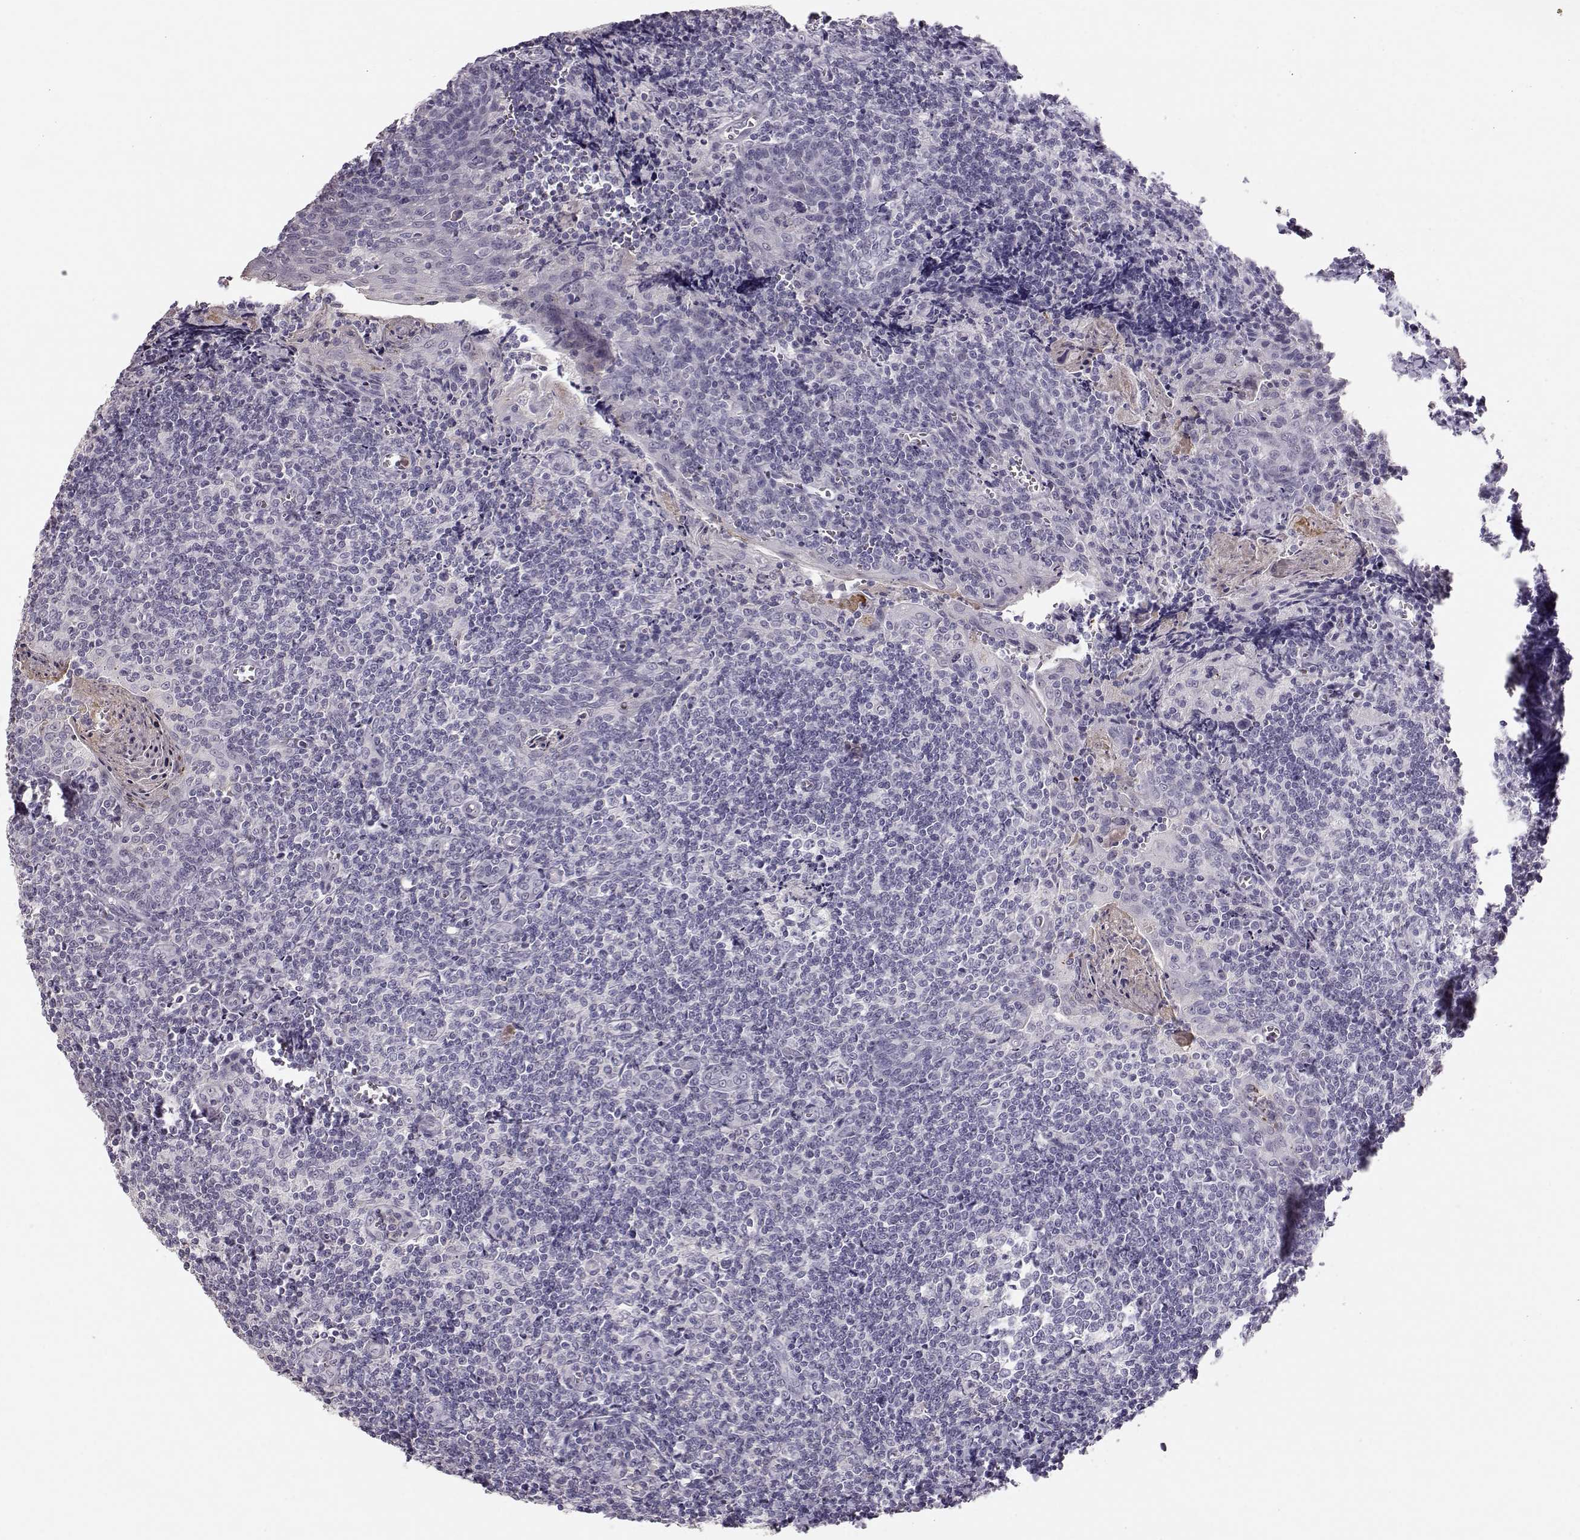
{"staining": {"intensity": "negative", "quantity": "none", "location": "none"}, "tissue": "tonsil", "cell_type": "Germinal center cells", "image_type": "normal", "snomed": [{"axis": "morphology", "description": "Normal tissue, NOS"}, {"axis": "morphology", "description": "Inflammation, NOS"}, {"axis": "topography", "description": "Tonsil"}], "caption": "Protein analysis of benign tonsil shows no significant positivity in germinal center cells. (DAB immunohistochemistry (IHC) visualized using brightfield microscopy, high magnification).", "gene": "POU1F1", "patient": {"sex": "female", "age": 31}}